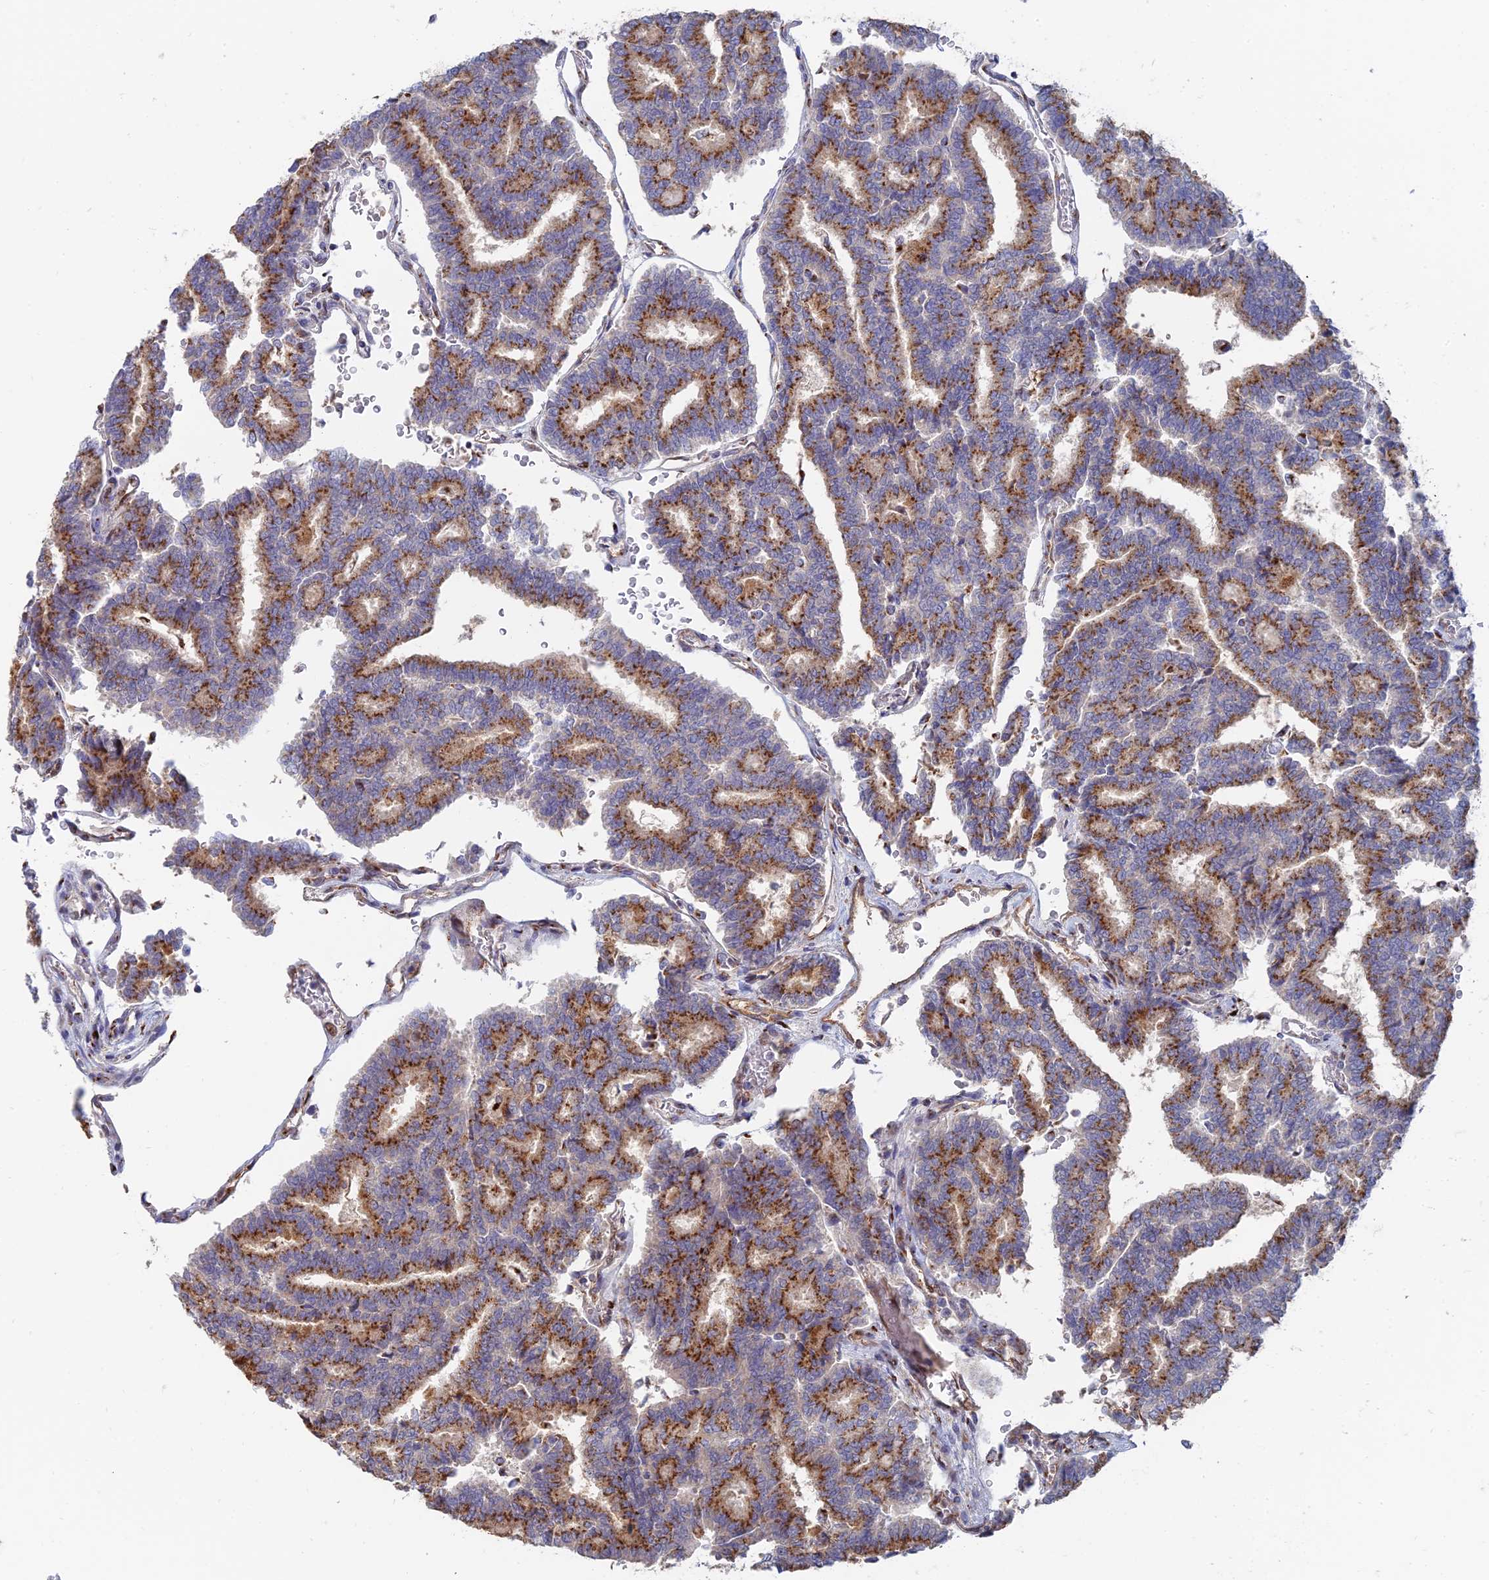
{"staining": {"intensity": "moderate", "quantity": ">75%", "location": "cytoplasmic/membranous"}, "tissue": "thyroid cancer", "cell_type": "Tumor cells", "image_type": "cancer", "snomed": [{"axis": "morphology", "description": "Papillary adenocarcinoma, NOS"}, {"axis": "topography", "description": "Thyroid gland"}], "caption": "Thyroid cancer (papillary adenocarcinoma) tissue displays moderate cytoplasmic/membranous expression in approximately >75% of tumor cells", "gene": "HS2ST1", "patient": {"sex": "female", "age": 35}}